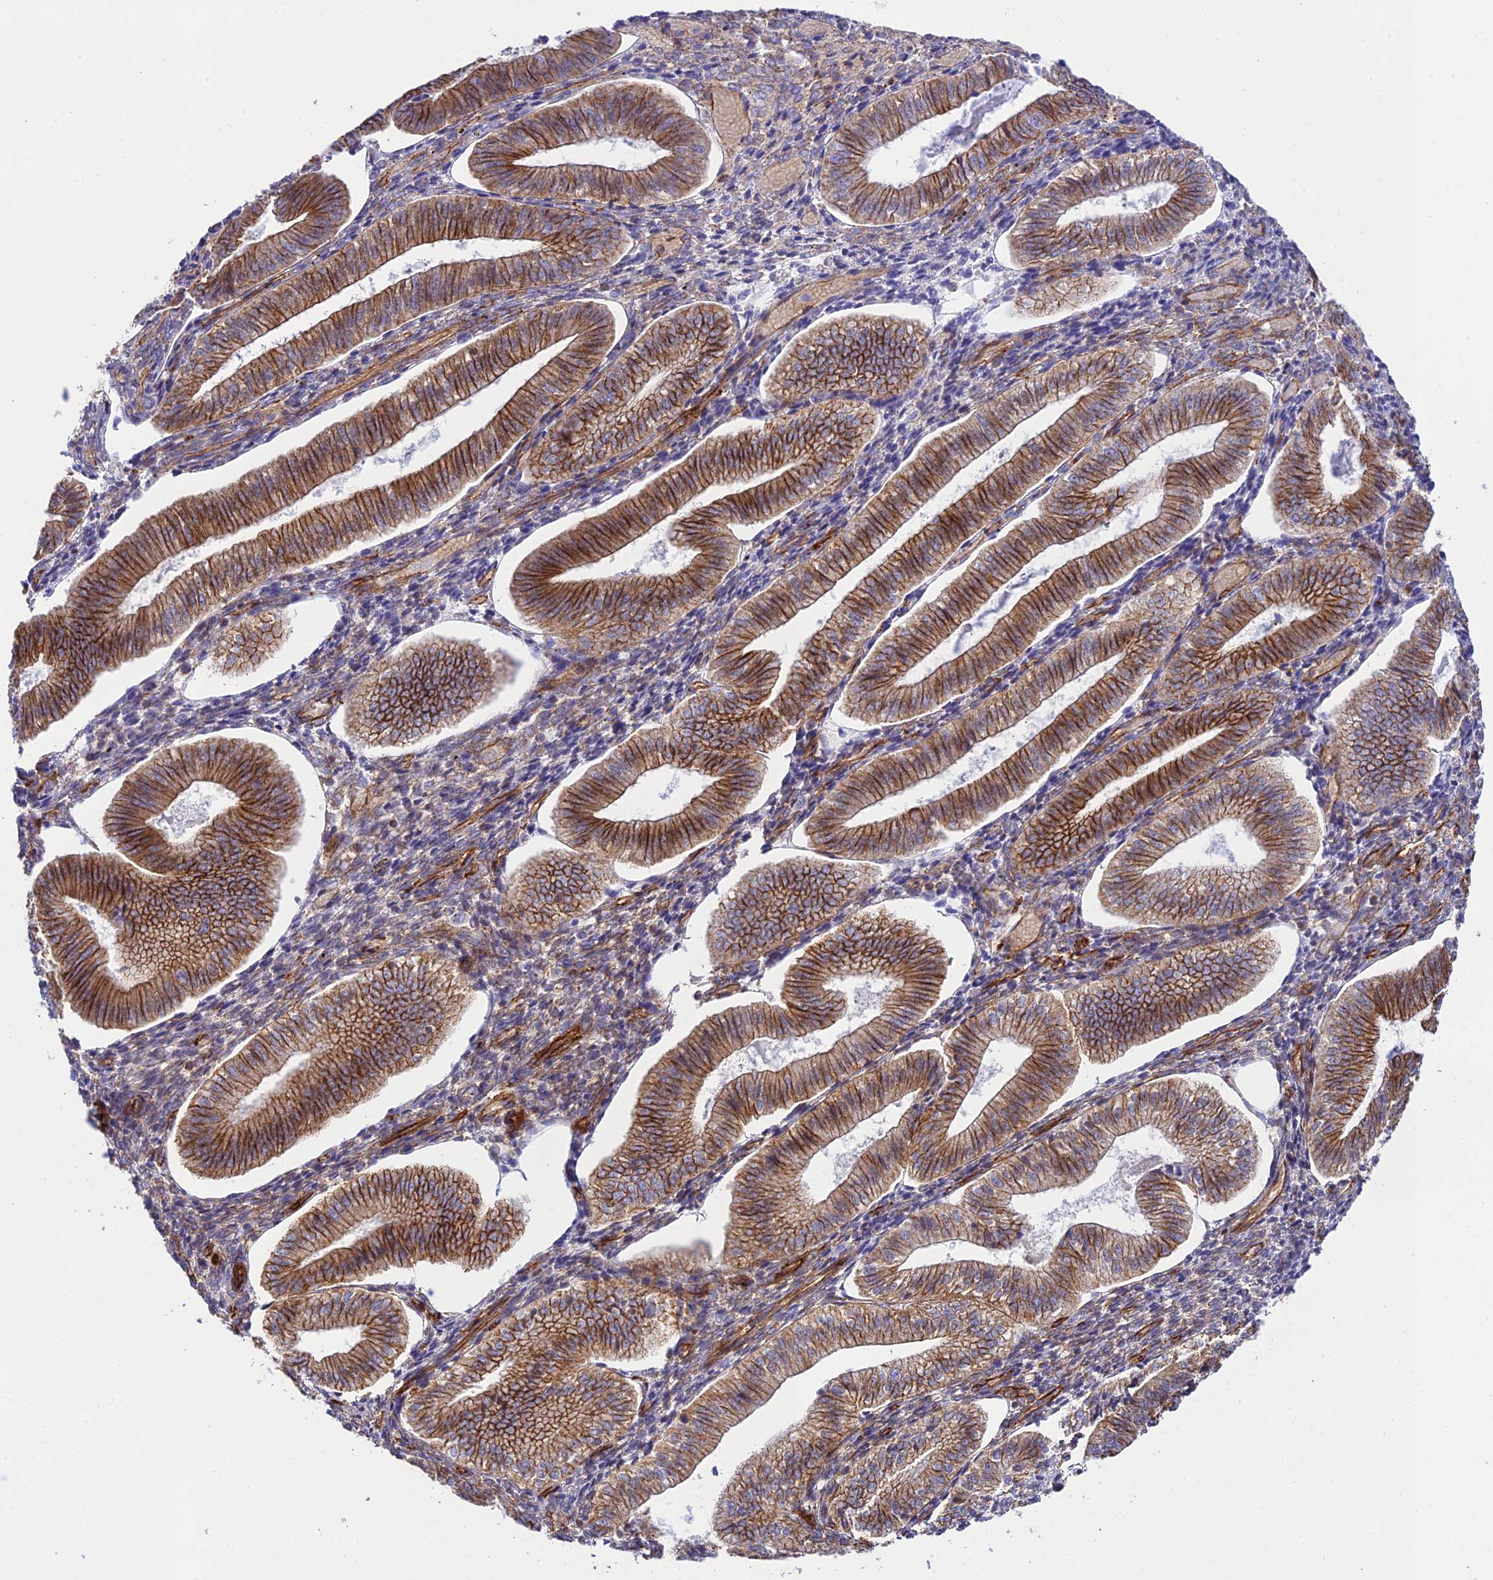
{"staining": {"intensity": "strong", "quantity": "<25%", "location": "cytoplasmic/membranous"}, "tissue": "endometrium", "cell_type": "Cells in endometrial stroma", "image_type": "normal", "snomed": [{"axis": "morphology", "description": "Normal tissue, NOS"}, {"axis": "topography", "description": "Endometrium"}], "caption": "Unremarkable endometrium demonstrates strong cytoplasmic/membranous expression in about <25% of cells in endometrial stroma, visualized by immunohistochemistry.", "gene": "YPEL5", "patient": {"sex": "female", "age": 34}}